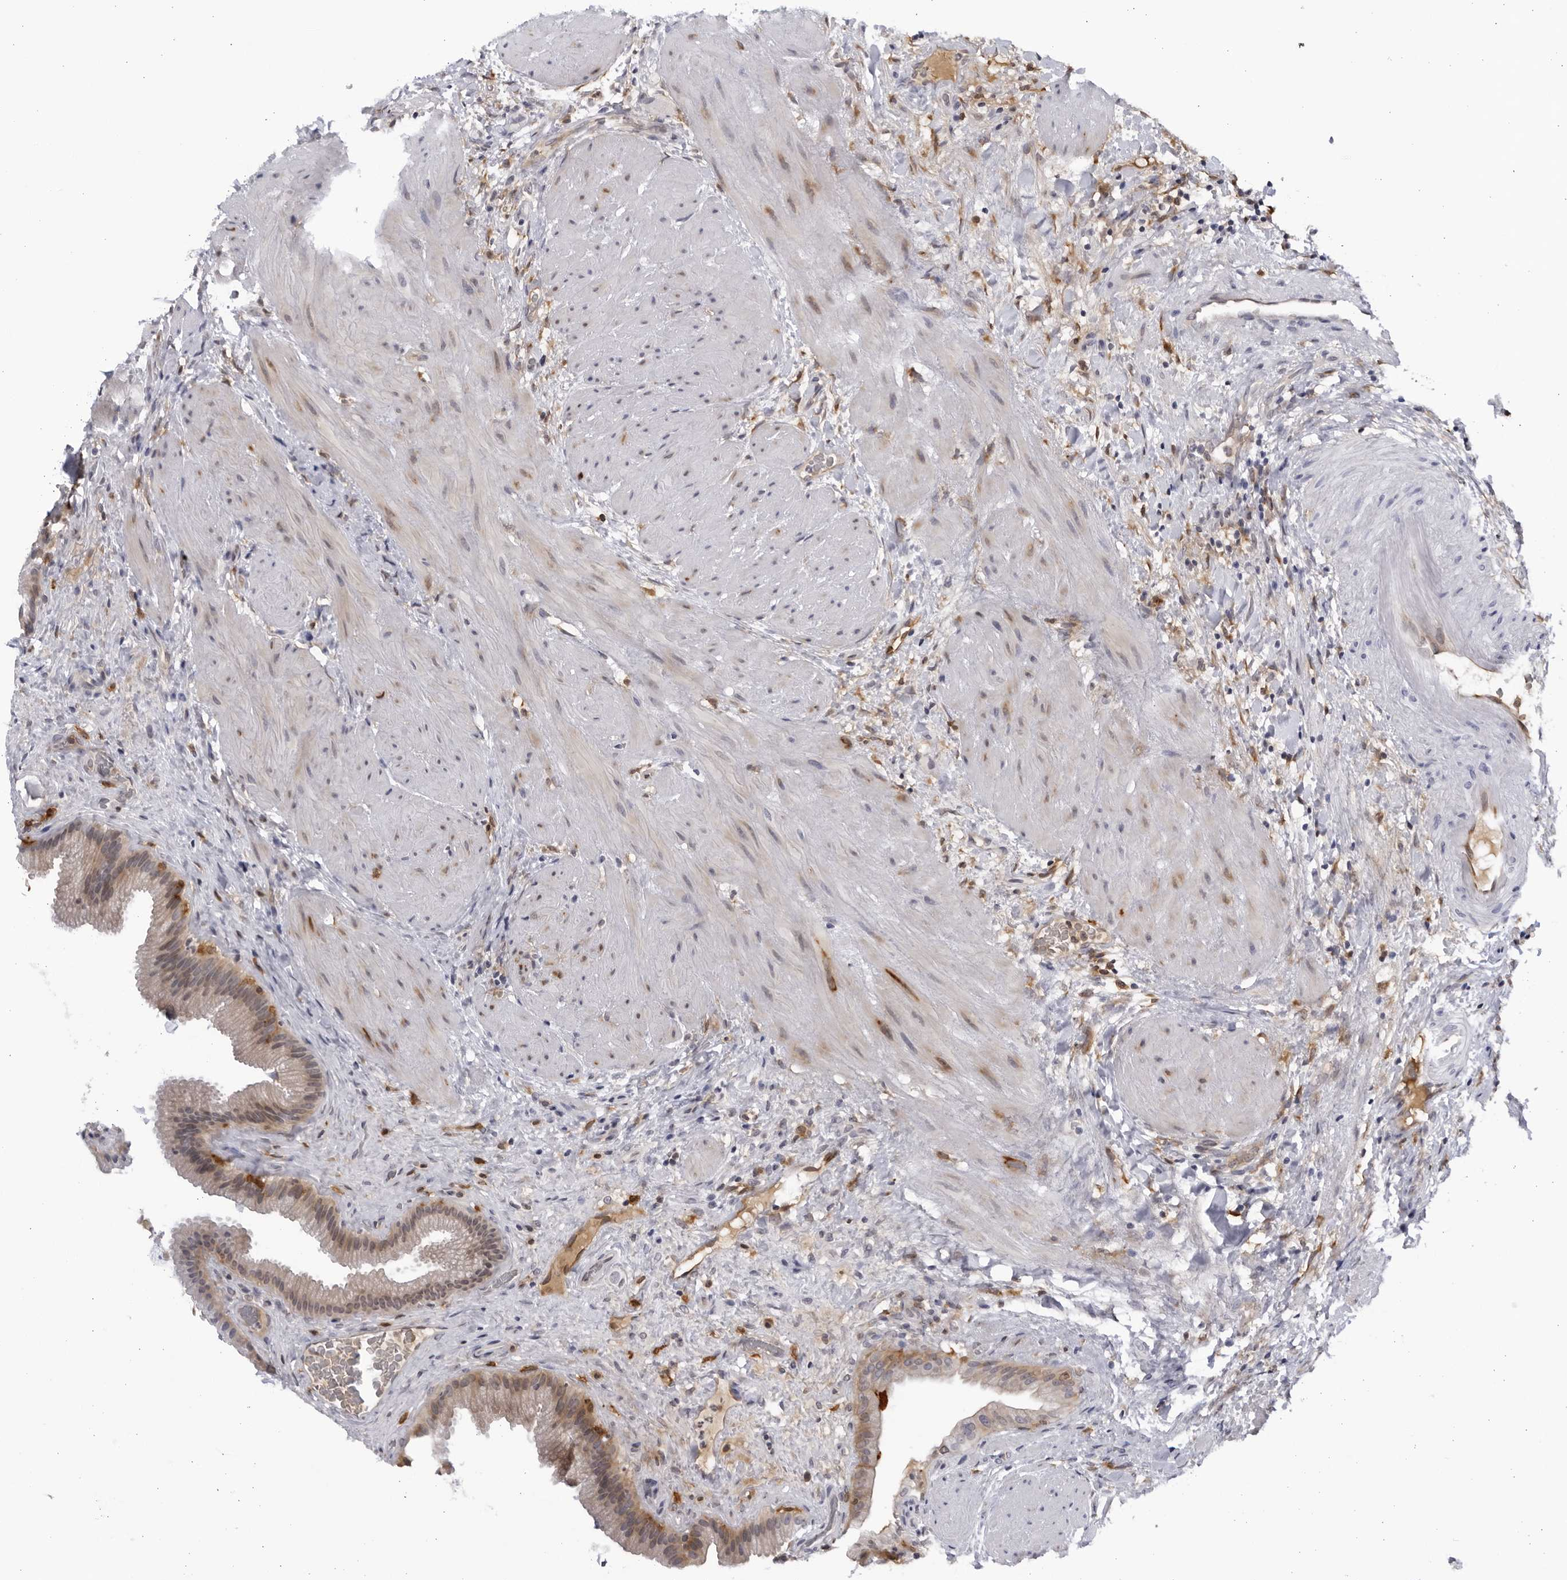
{"staining": {"intensity": "moderate", "quantity": "<25%", "location": "cytoplasmic/membranous"}, "tissue": "gallbladder", "cell_type": "Glandular cells", "image_type": "normal", "snomed": [{"axis": "morphology", "description": "Normal tissue, NOS"}, {"axis": "topography", "description": "Gallbladder"}], "caption": "Protein staining shows moderate cytoplasmic/membranous staining in approximately <25% of glandular cells in normal gallbladder. (brown staining indicates protein expression, while blue staining denotes nuclei).", "gene": "BMP2K", "patient": {"sex": "male", "age": 49}}